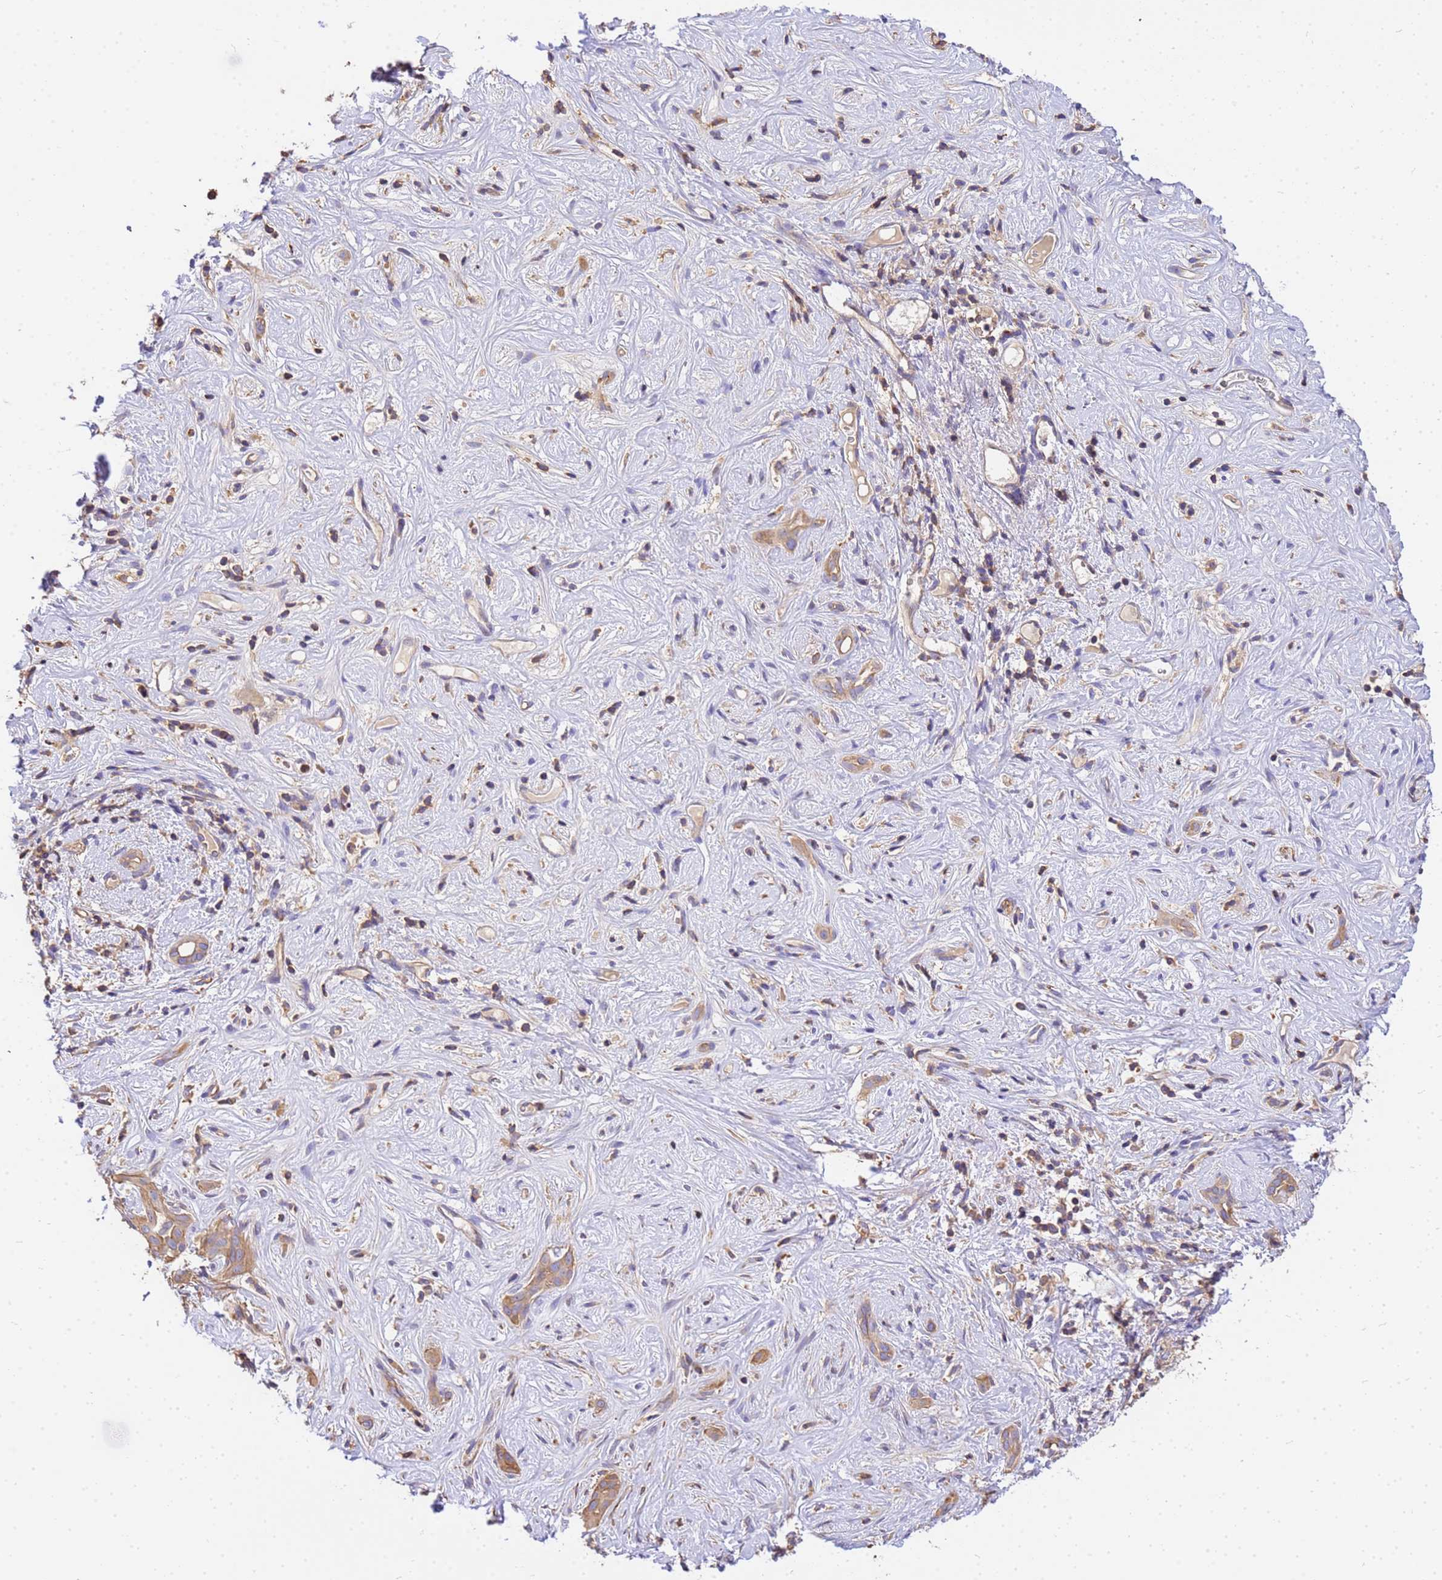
{"staining": {"intensity": "moderate", "quantity": "<25%", "location": "cytoplasmic/membranous"}, "tissue": "liver cancer", "cell_type": "Tumor cells", "image_type": "cancer", "snomed": [{"axis": "morphology", "description": "Cholangiocarcinoma"}, {"axis": "topography", "description": "Liver"}], "caption": "This photomicrograph shows IHC staining of cholangiocarcinoma (liver), with low moderate cytoplasmic/membranous staining in about <25% of tumor cells.", "gene": "WDR64", "patient": {"sex": "male", "age": 67}}